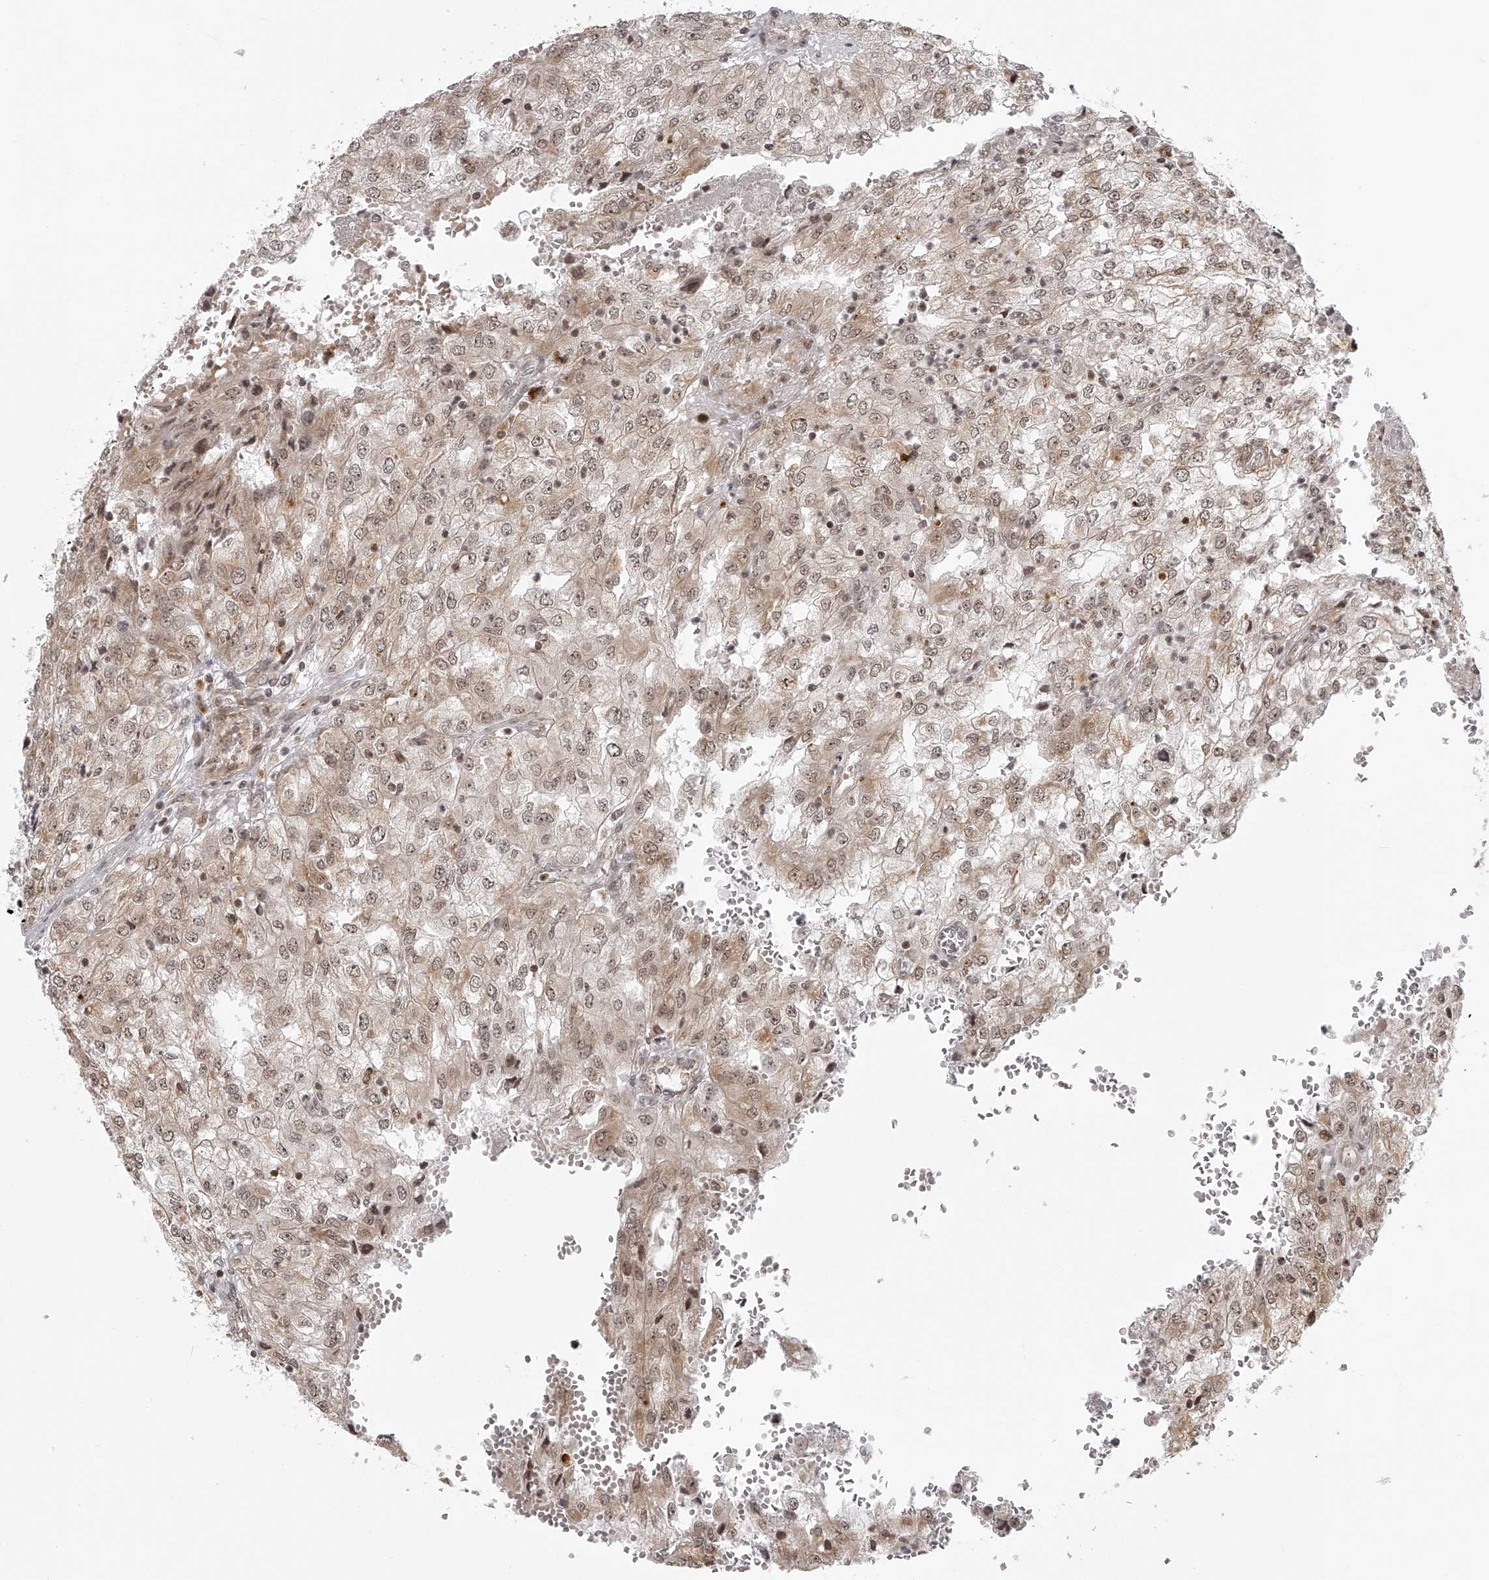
{"staining": {"intensity": "weak", "quantity": ">75%", "location": "cytoplasmic/membranous,nuclear"}, "tissue": "renal cancer", "cell_type": "Tumor cells", "image_type": "cancer", "snomed": [{"axis": "morphology", "description": "Adenocarcinoma, NOS"}, {"axis": "topography", "description": "Kidney"}], "caption": "Brown immunohistochemical staining in human renal adenocarcinoma demonstrates weak cytoplasmic/membranous and nuclear staining in approximately >75% of tumor cells. (brown staining indicates protein expression, while blue staining denotes nuclei).", "gene": "ODF2L", "patient": {"sex": "female", "age": 54}}